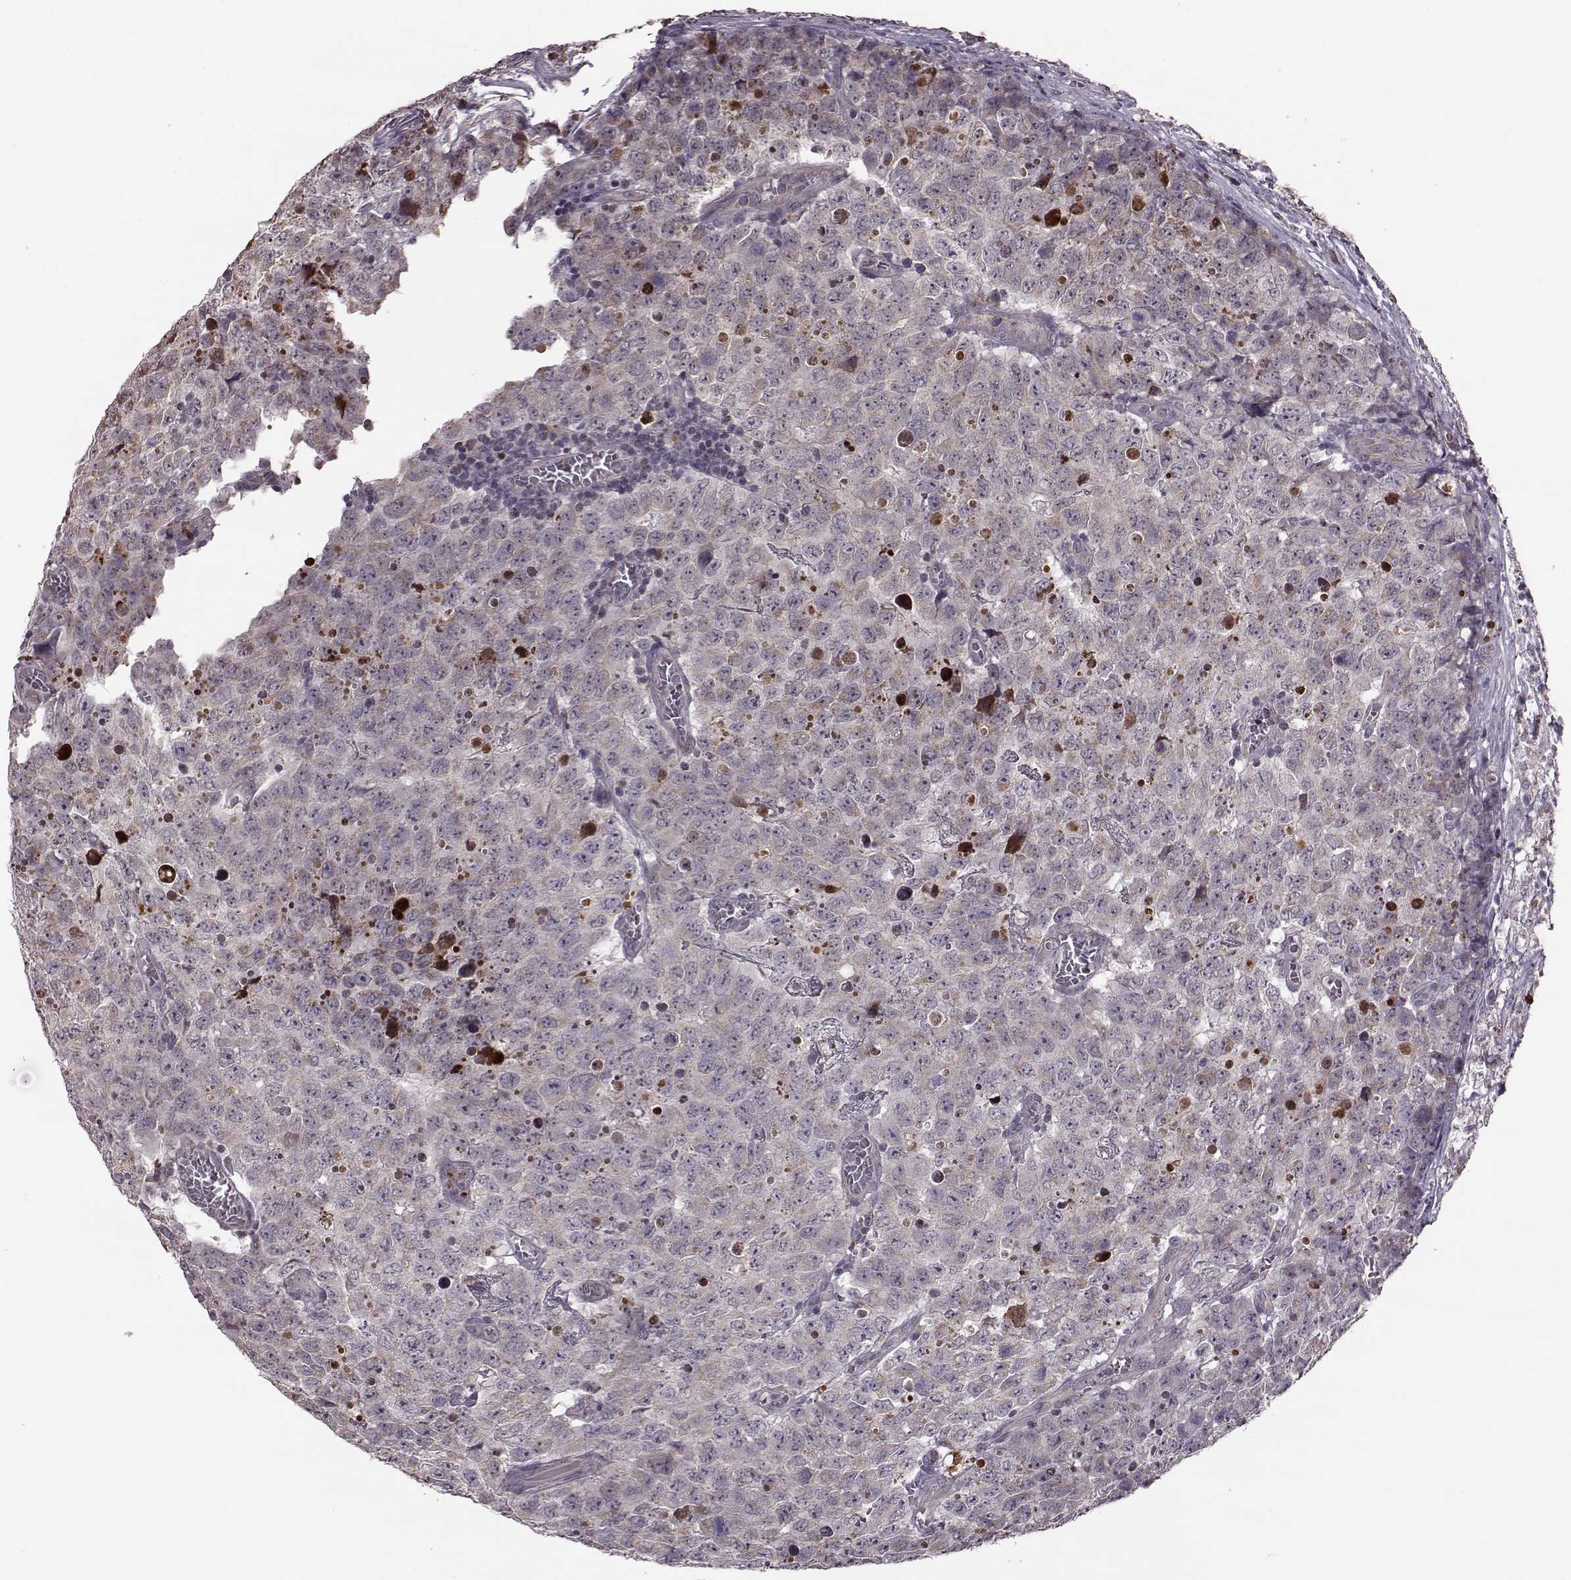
{"staining": {"intensity": "weak", "quantity": "25%-75%", "location": "cytoplasmic/membranous"}, "tissue": "testis cancer", "cell_type": "Tumor cells", "image_type": "cancer", "snomed": [{"axis": "morphology", "description": "Carcinoma, Embryonal, NOS"}, {"axis": "topography", "description": "Testis"}], "caption": "This micrograph exhibits immunohistochemistry (IHC) staining of testis embryonal carcinoma, with low weak cytoplasmic/membranous positivity in about 25%-75% of tumor cells.", "gene": "PUDP", "patient": {"sex": "male", "age": 23}}